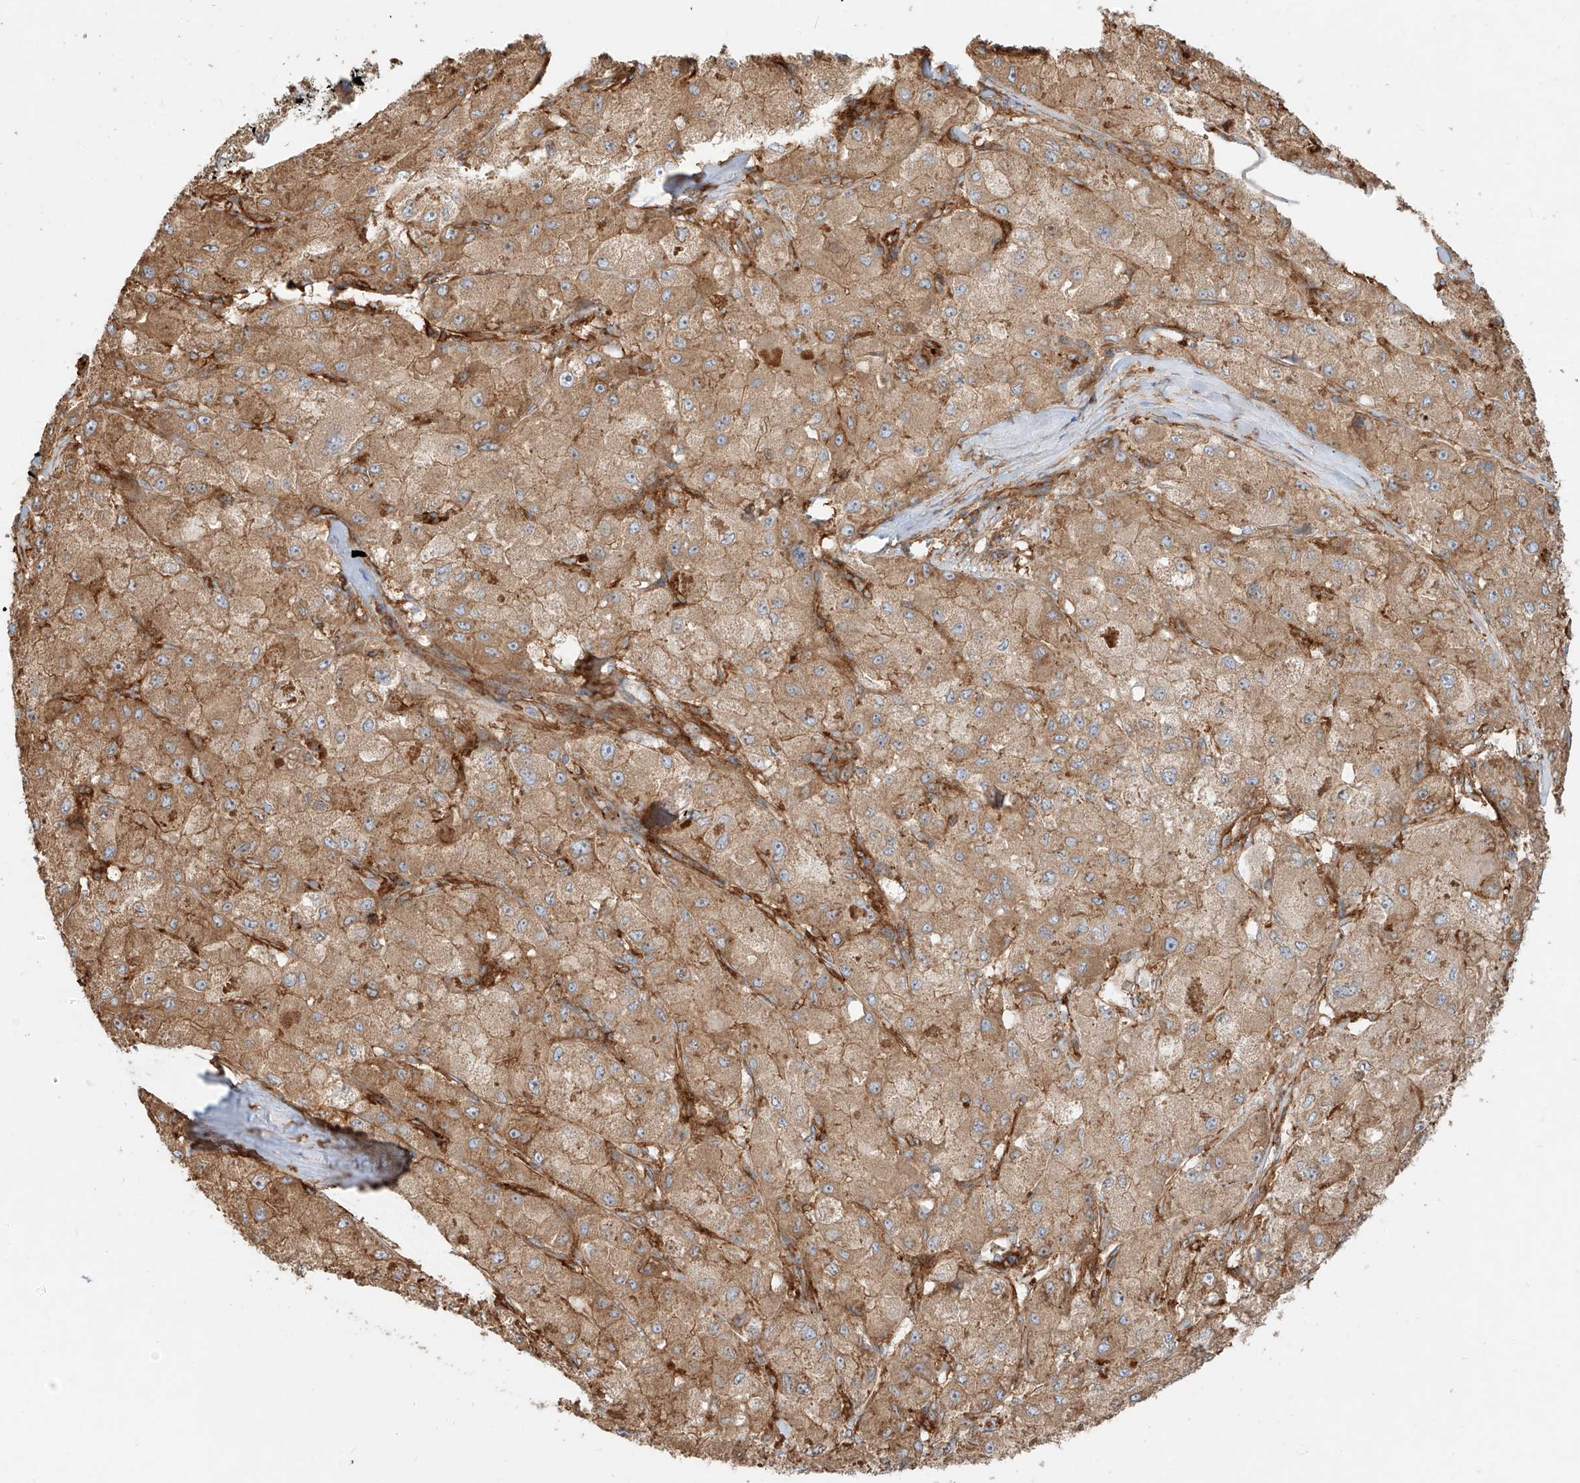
{"staining": {"intensity": "moderate", "quantity": ">75%", "location": "cytoplasmic/membranous"}, "tissue": "liver cancer", "cell_type": "Tumor cells", "image_type": "cancer", "snomed": [{"axis": "morphology", "description": "Carcinoma, Hepatocellular, NOS"}, {"axis": "topography", "description": "Liver"}], "caption": "Liver hepatocellular carcinoma stained with IHC shows moderate cytoplasmic/membranous positivity in about >75% of tumor cells.", "gene": "SNX9", "patient": {"sex": "male", "age": 80}}